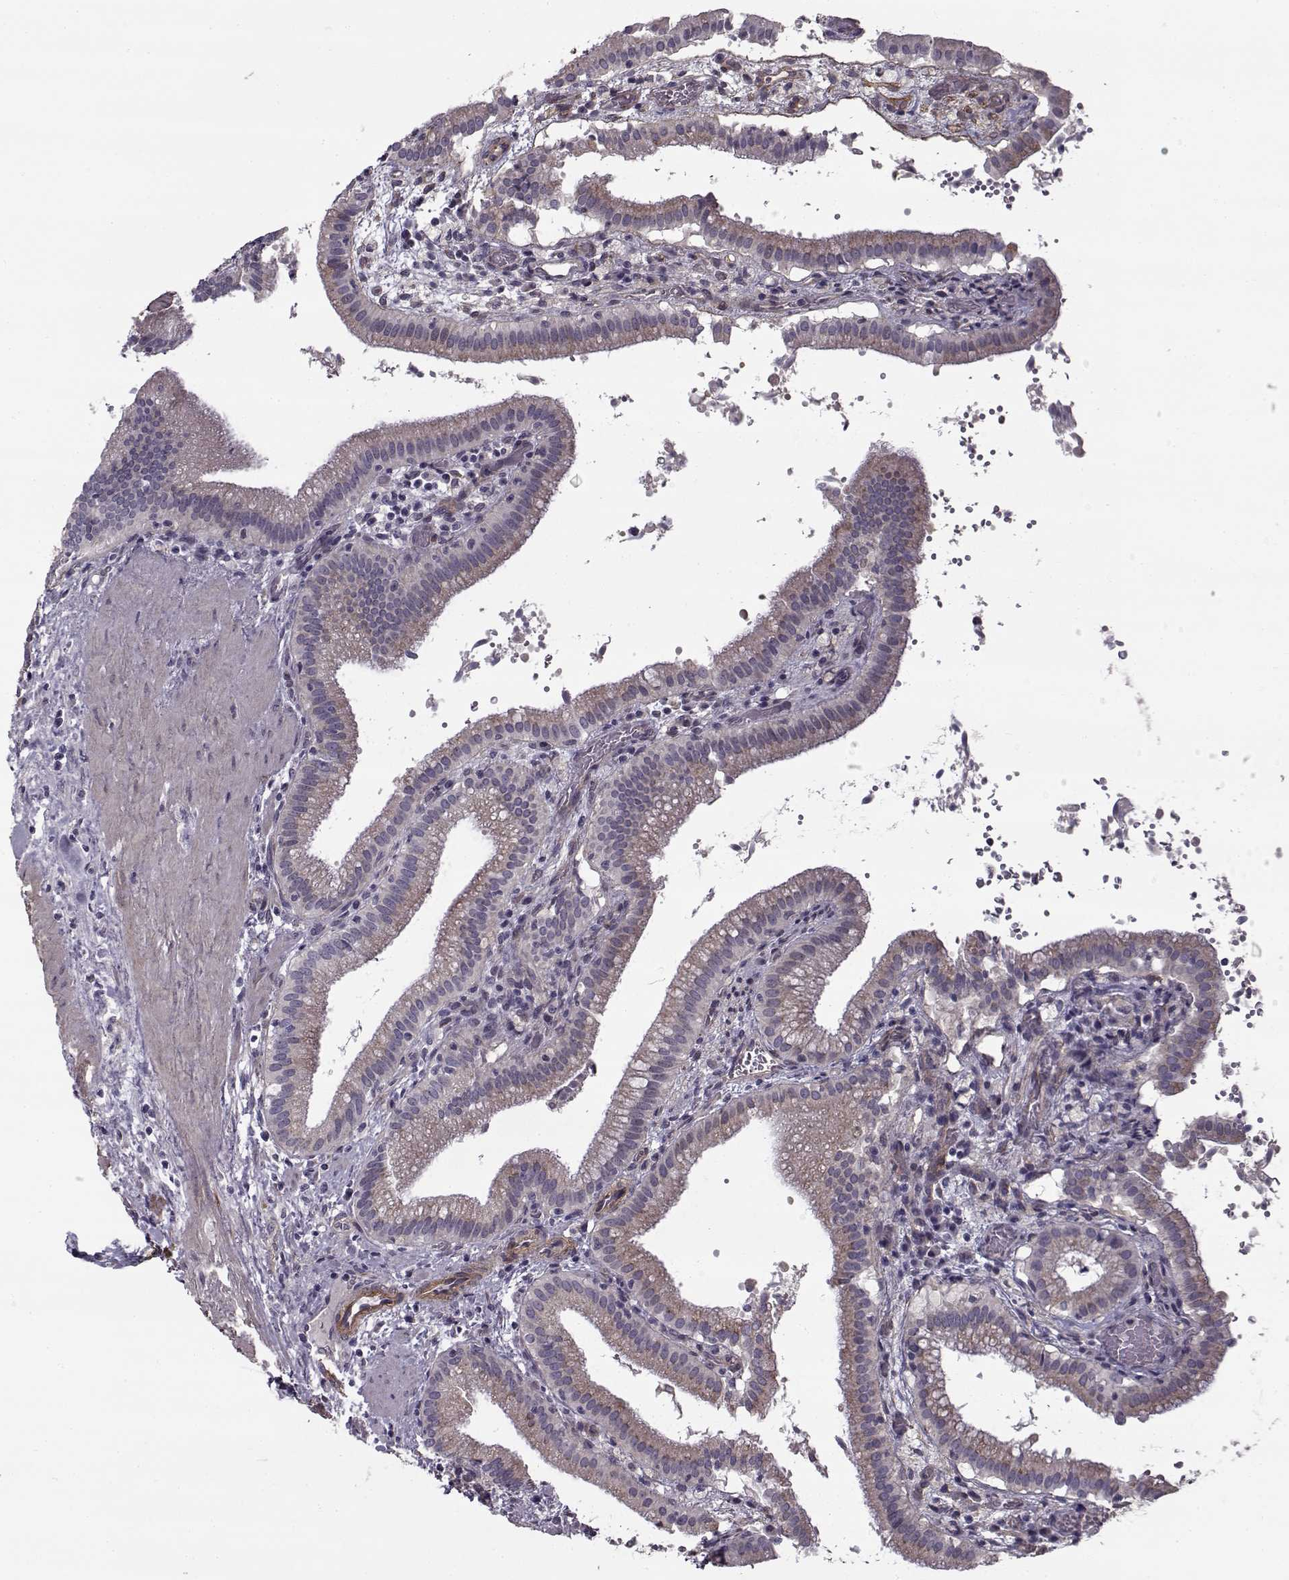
{"staining": {"intensity": "negative", "quantity": "none", "location": "none"}, "tissue": "gallbladder", "cell_type": "Glandular cells", "image_type": "normal", "snomed": [{"axis": "morphology", "description": "Normal tissue, NOS"}, {"axis": "topography", "description": "Gallbladder"}], "caption": "This is a photomicrograph of IHC staining of normal gallbladder, which shows no expression in glandular cells.", "gene": "LAMB2", "patient": {"sex": "male", "age": 42}}